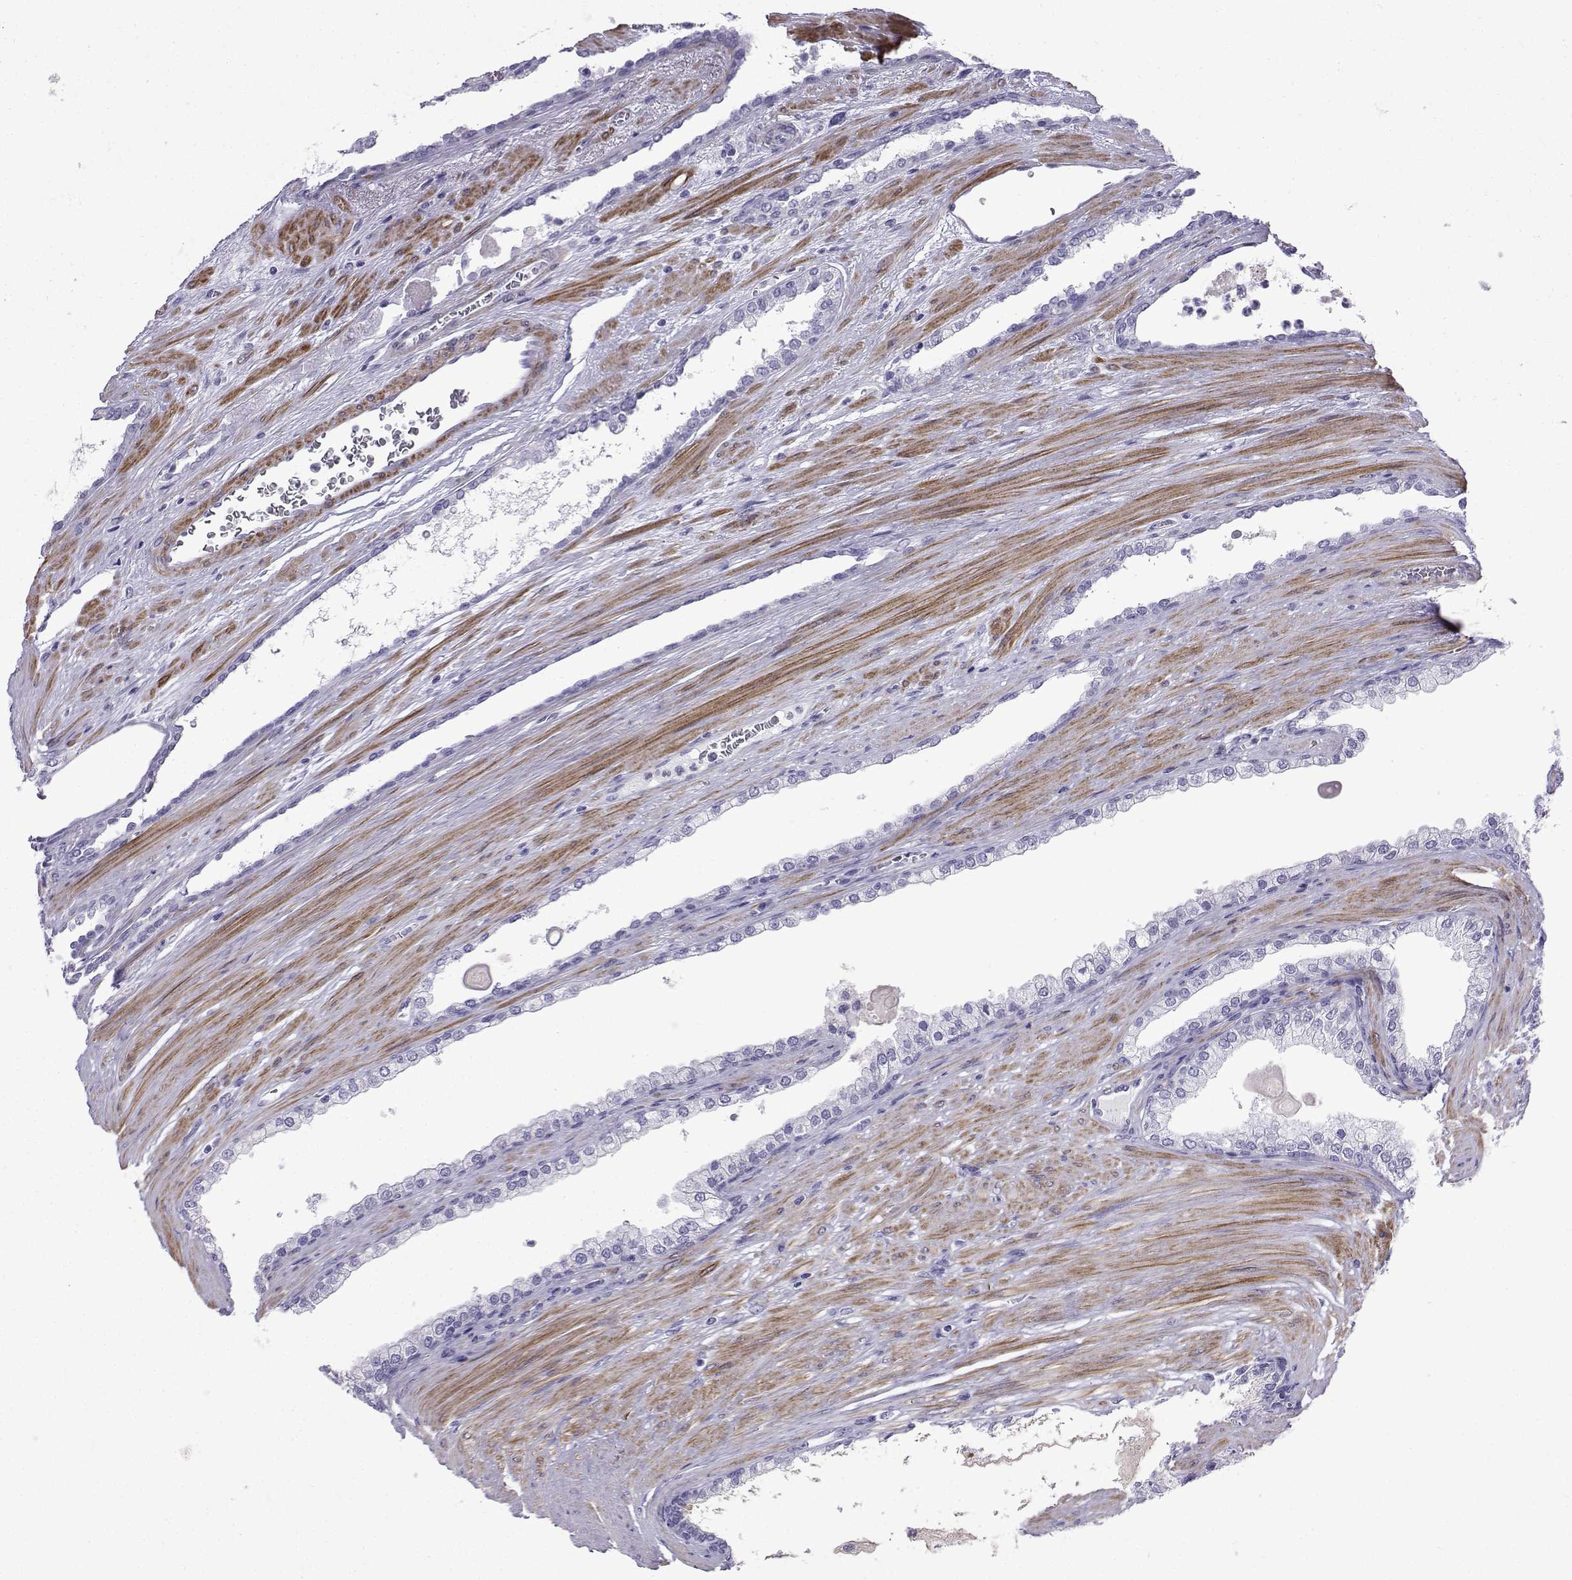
{"staining": {"intensity": "negative", "quantity": "none", "location": "none"}, "tissue": "prostate cancer", "cell_type": "Tumor cells", "image_type": "cancer", "snomed": [{"axis": "morphology", "description": "Adenocarcinoma, NOS"}, {"axis": "topography", "description": "Prostate"}], "caption": "Human prostate cancer stained for a protein using immunohistochemistry (IHC) demonstrates no expression in tumor cells.", "gene": "KCNF1", "patient": {"sex": "male", "age": 67}}